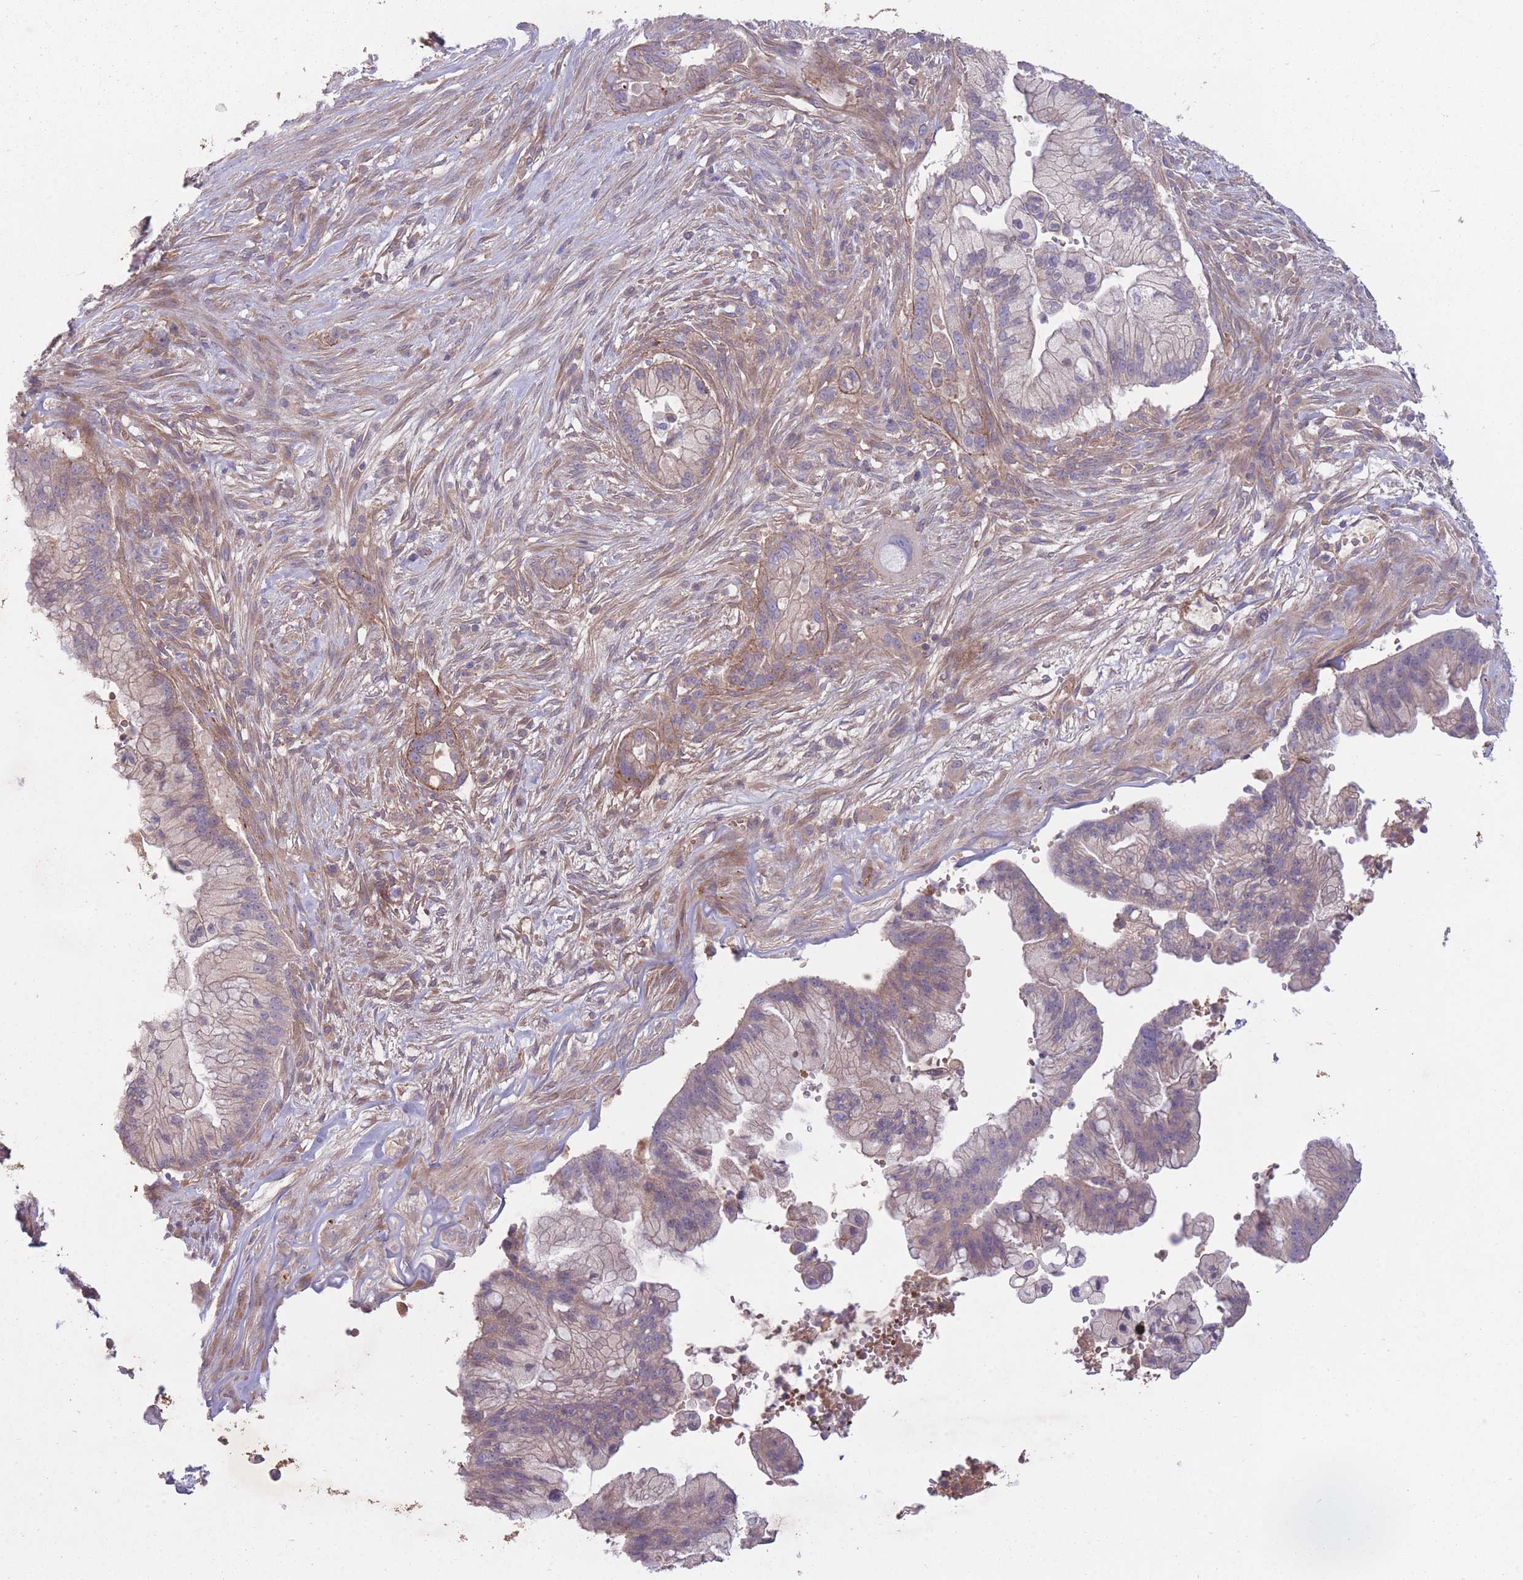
{"staining": {"intensity": "weak", "quantity": "<25%", "location": "cytoplasmic/membranous"}, "tissue": "pancreatic cancer", "cell_type": "Tumor cells", "image_type": "cancer", "snomed": [{"axis": "morphology", "description": "Adenocarcinoma, NOS"}, {"axis": "topography", "description": "Pancreas"}], "caption": "Immunohistochemistry (IHC) micrograph of neoplastic tissue: adenocarcinoma (pancreatic) stained with DAB shows no significant protein staining in tumor cells.", "gene": "OR2V2", "patient": {"sex": "male", "age": 44}}